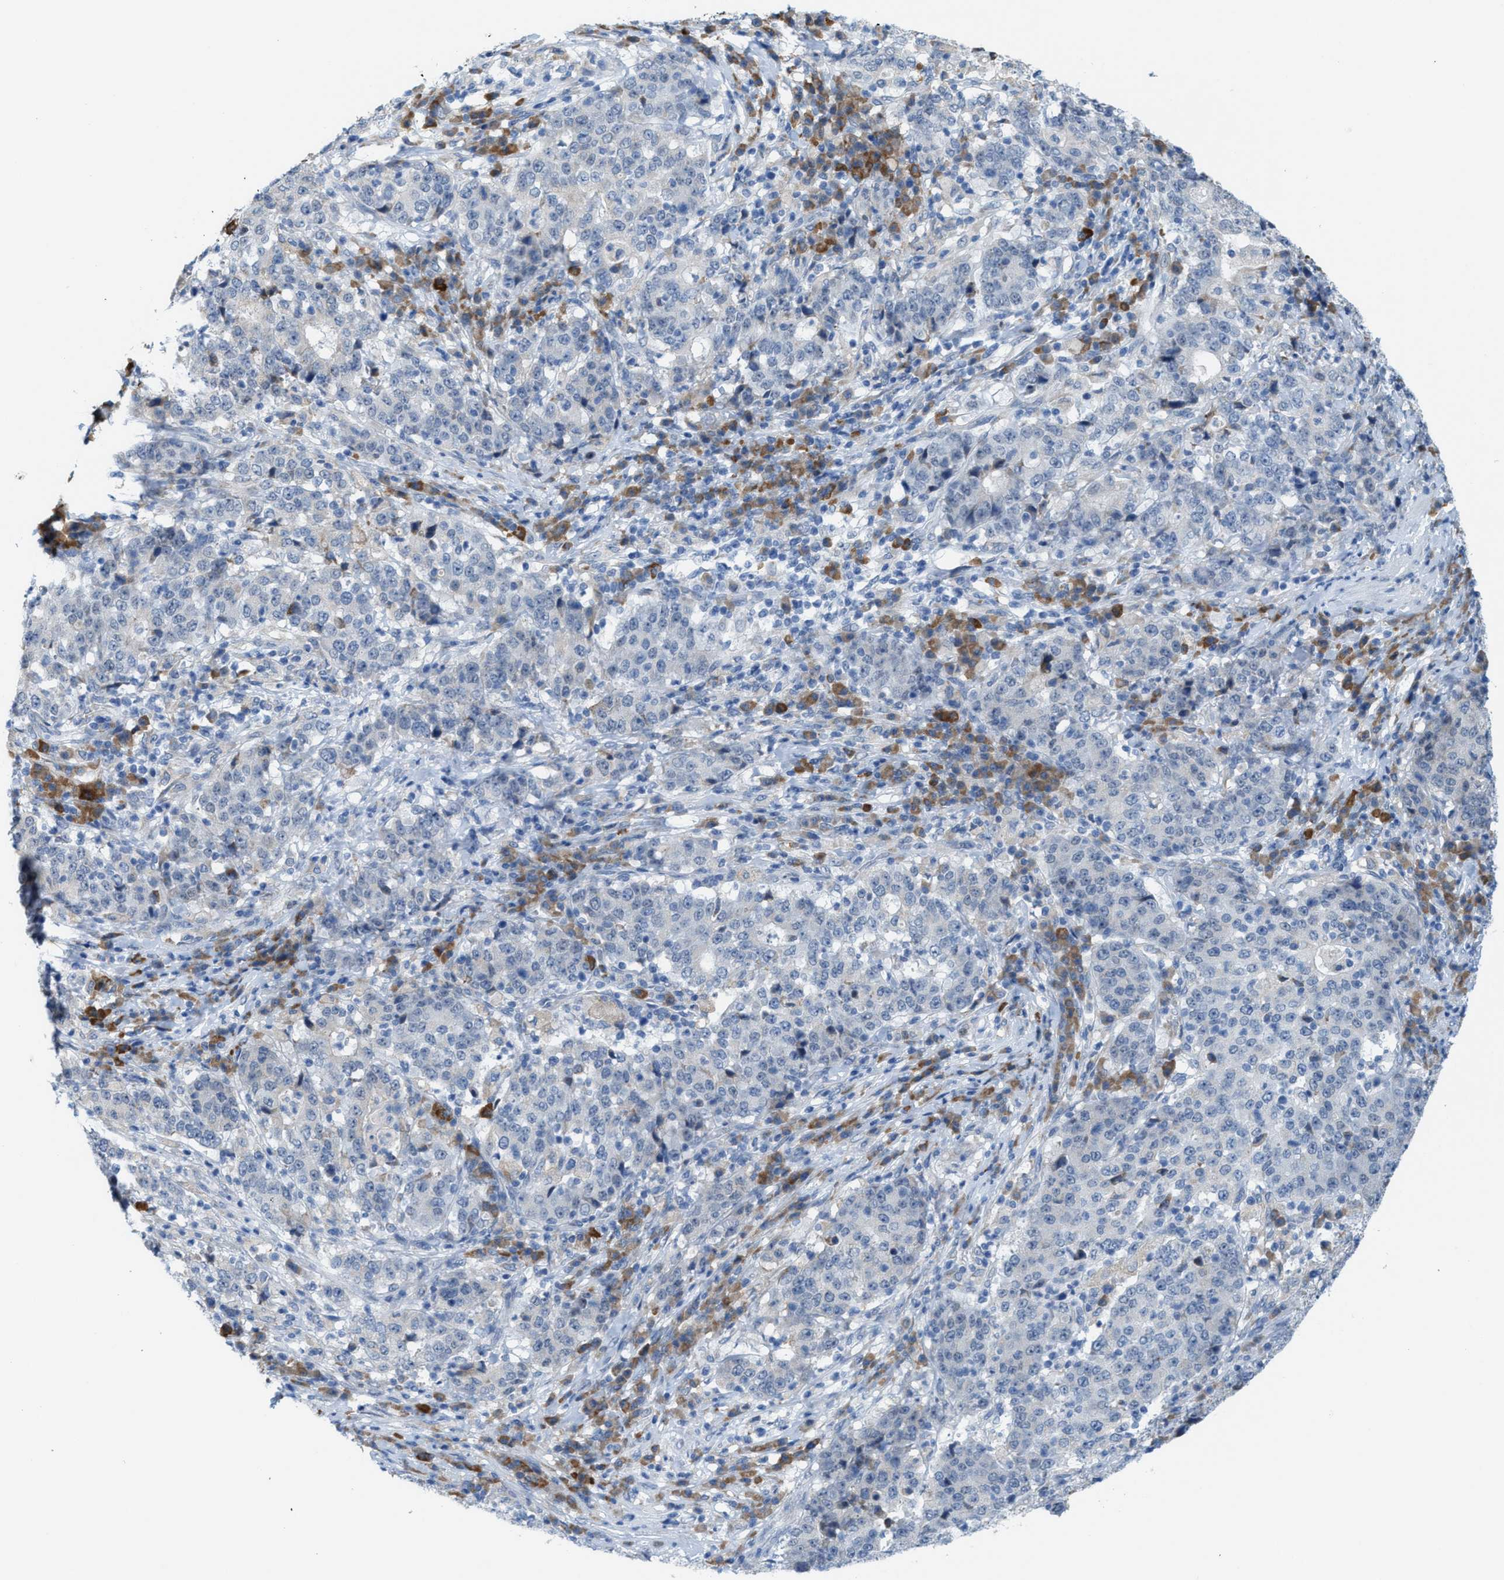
{"staining": {"intensity": "negative", "quantity": "none", "location": "none"}, "tissue": "stomach cancer", "cell_type": "Tumor cells", "image_type": "cancer", "snomed": [{"axis": "morphology", "description": "Adenocarcinoma, NOS"}, {"axis": "topography", "description": "Stomach"}], "caption": "This micrograph is of stomach cancer stained with immunohistochemistry (IHC) to label a protein in brown with the nuclei are counter-stained blue. There is no positivity in tumor cells.", "gene": "KIFC3", "patient": {"sex": "male", "age": 59}}